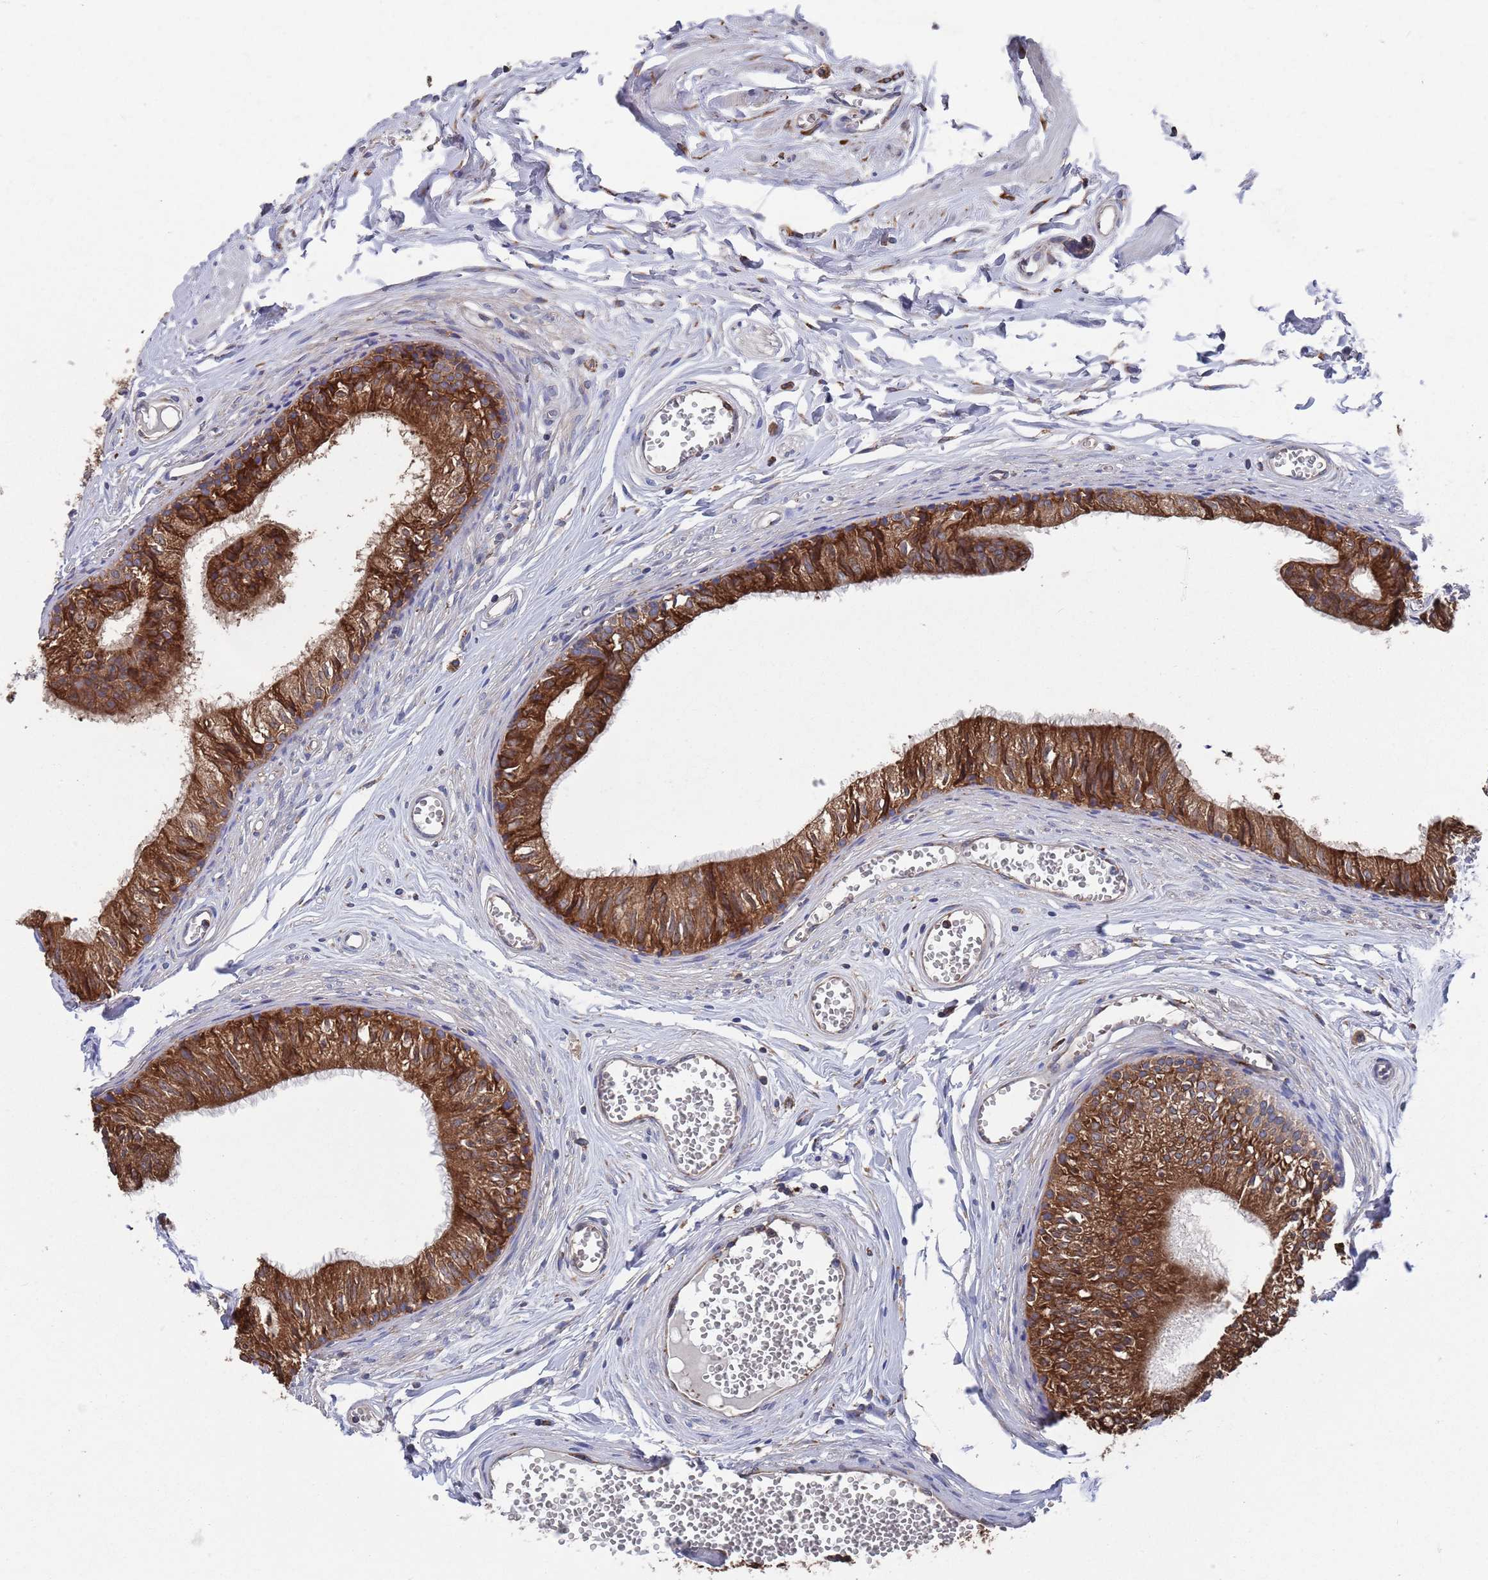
{"staining": {"intensity": "strong", "quantity": ">75%", "location": "cytoplasmic/membranous"}, "tissue": "epididymis", "cell_type": "Glandular cells", "image_type": "normal", "snomed": [{"axis": "morphology", "description": "Normal tissue, NOS"}, {"axis": "topography", "description": "Epididymis"}], "caption": "Brown immunohistochemical staining in unremarkable epididymis demonstrates strong cytoplasmic/membranous expression in approximately >75% of glandular cells. (Brightfield microscopy of DAB IHC at high magnification).", "gene": "GID8", "patient": {"sex": "male", "age": 36}}